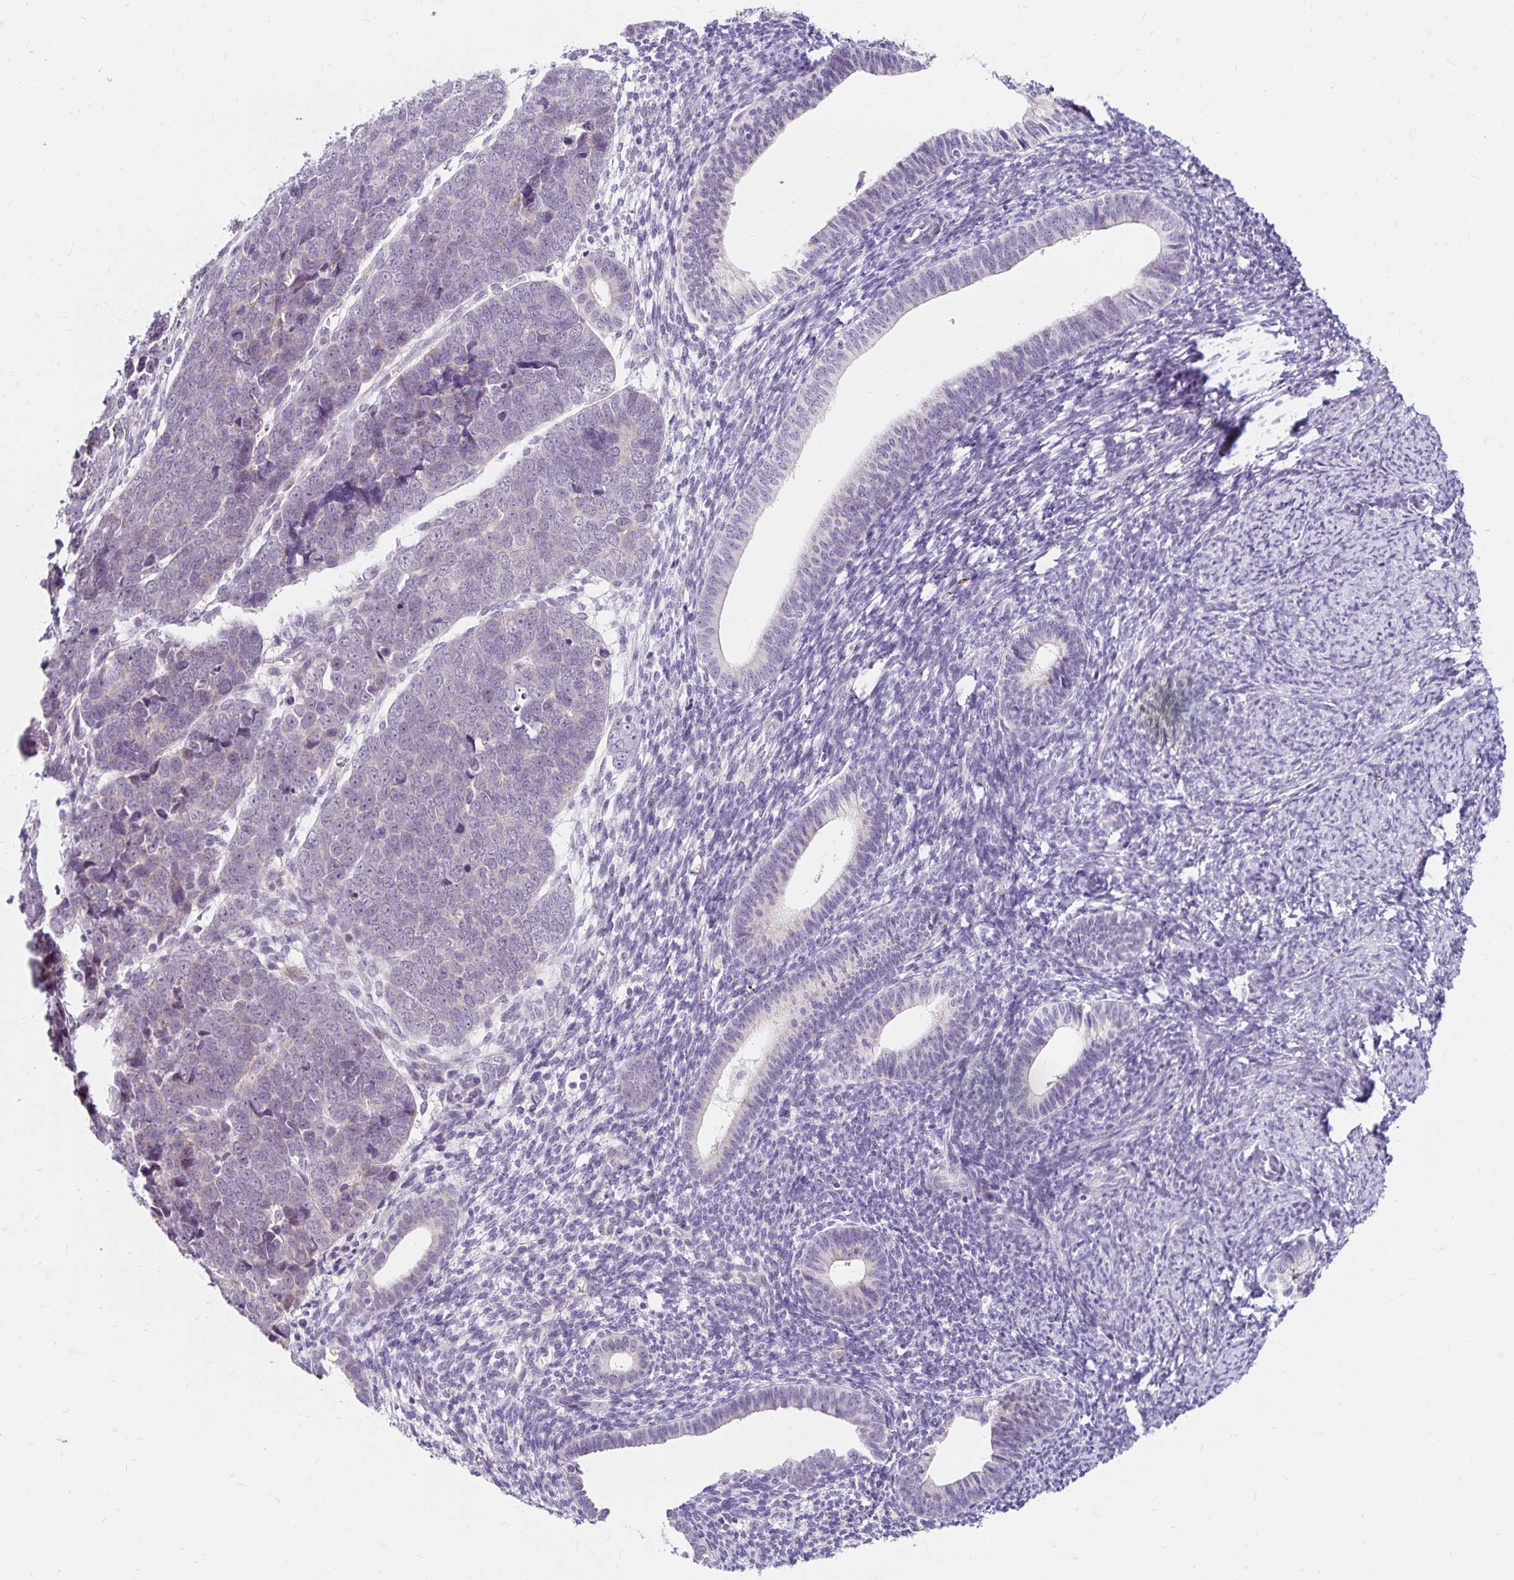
{"staining": {"intensity": "negative", "quantity": "none", "location": "none"}, "tissue": "endometrial cancer", "cell_type": "Tumor cells", "image_type": "cancer", "snomed": [{"axis": "morphology", "description": "Adenocarcinoma, NOS"}, {"axis": "topography", "description": "Endometrium"}], "caption": "This is a photomicrograph of IHC staining of endometrial cancer, which shows no staining in tumor cells.", "gene": "GUCY1A1", "patient": {"sex": "female", "age": 82}}